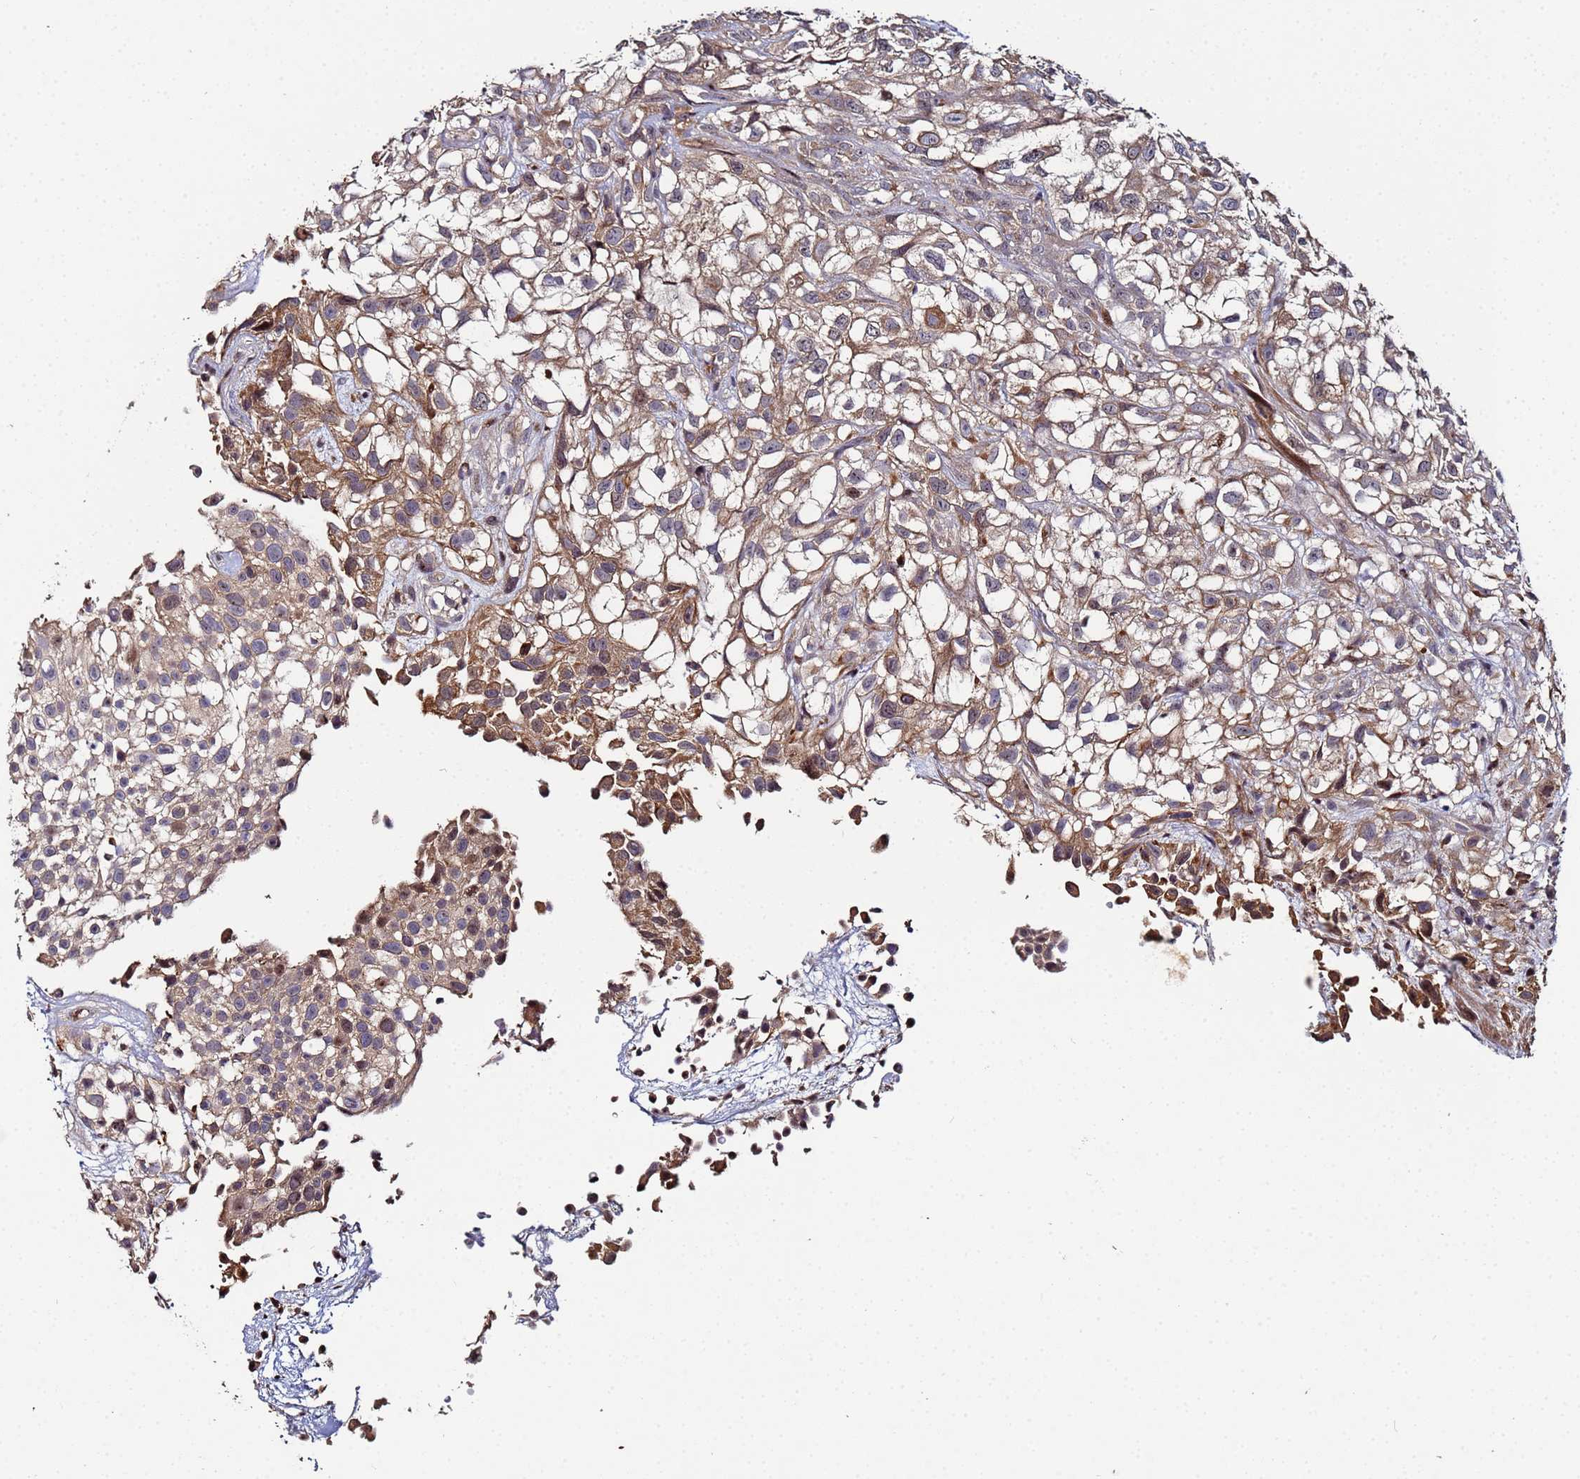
{"staining": {"intensity": "moderate", "quantity": "25%-75%", "location": "cytoplasmic/membranous,nuclear"}, "tissue": "urothelial cancer", "cell_type": "Tumor cells", "image_type": "cancer", "snomed": [{"axis": "morphology", "description": "Urothelial carcinoma, High grade"}, {"axis": "topography", "description": "Urinary bladder"}], "caption": "Immunohistochemistry (IHC) histopathology image of neoplastic tissue: high-grade urothelial carcinoma stained using IHC reveals medium levels of moderate protein expression localized specifically in the cytoplasmic/membranous and nuclear of tumor cells, appearing as a cytoplasmic/membranous and nuclear brown color.", "gene": "OSER1", "patient": {"sex": "male", "age": 56}}